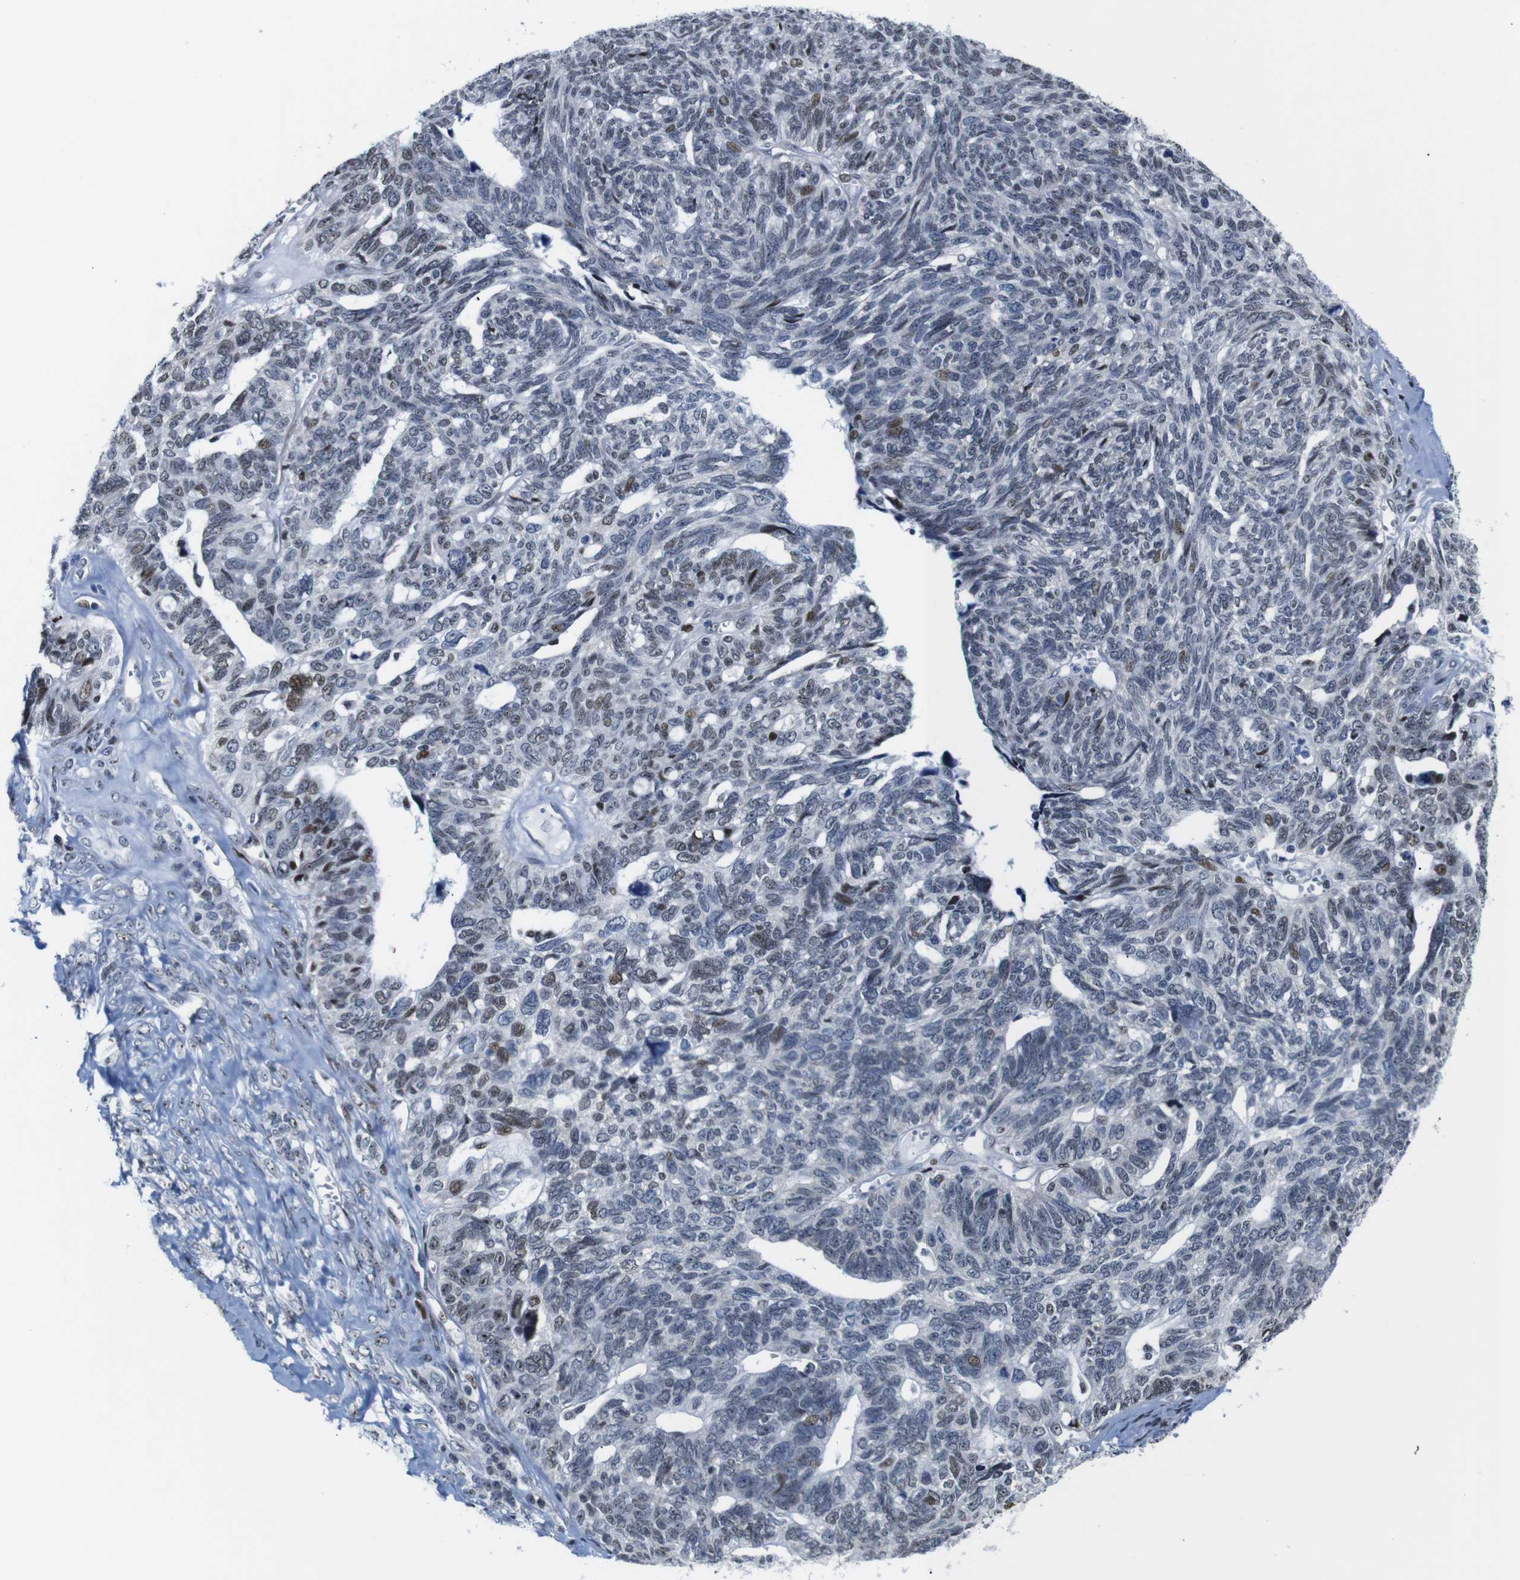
{"staining": {"intensity": "moderate", "quantity": "<25%", "location": "nuclear"}, "tissue": "ovarian cancer", "cell_type": "Tumor cells", "image_type": "cancer", "snomed": [{"axis": "morphology", "description": "Cystadenocarcinoma, serous, NOS"}, {"axis": "topography", "description": "Ovary"}], "caption": "Ovarian cancer was stained to show a protein in brown. There is low levels of moderate nuclear expression in about <25% of tumor cells.", "gene": "GATA6", "patient": {"sex": "female", "age": 79}}